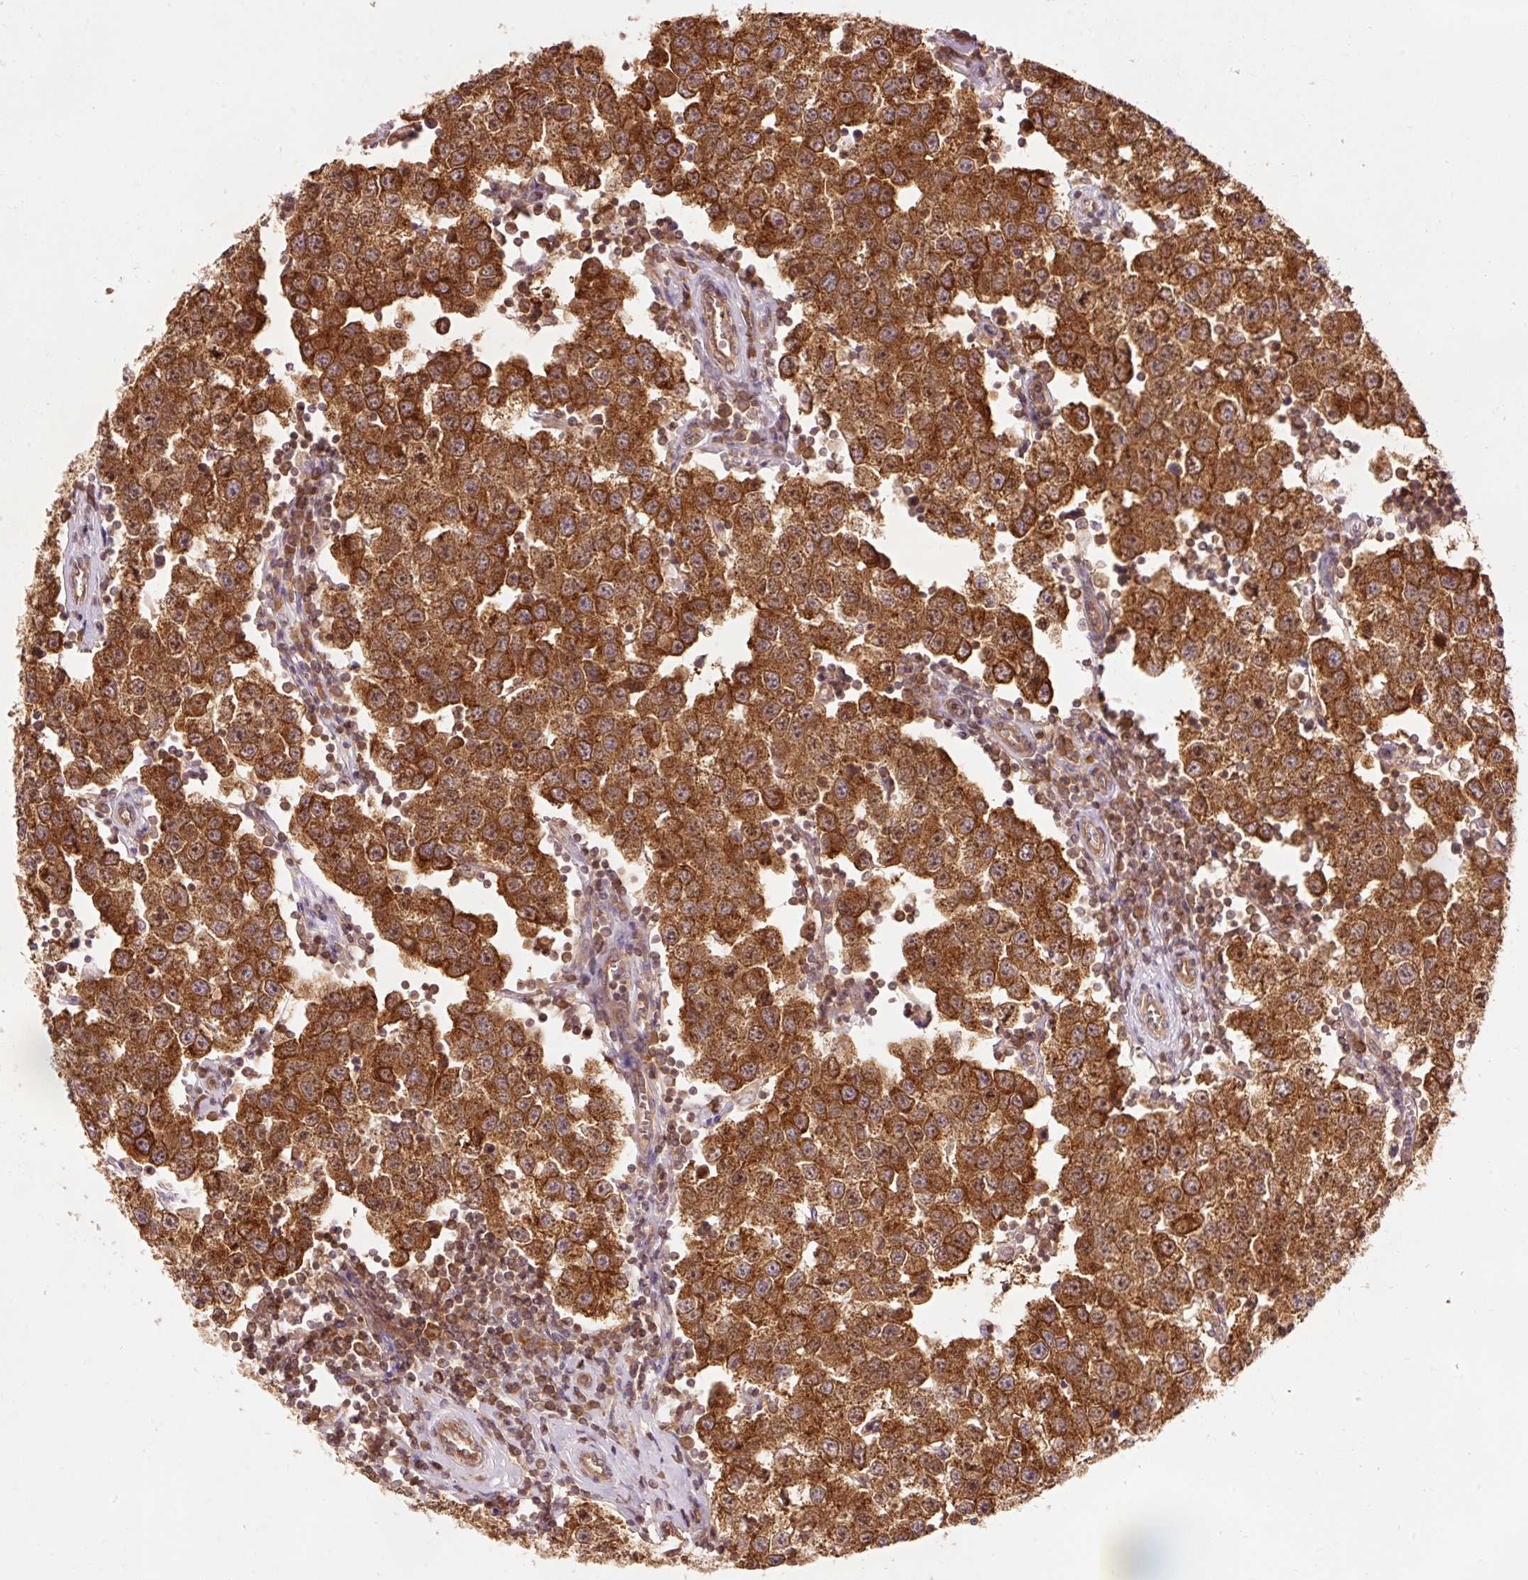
{"staining": {"intensity": "strong", "quantity": ">75%", "location": "cytoplasmic/membranous"}, "tissue": "testis cancer", "cell_type": "Tumor cells", "image_type": "cancer", "snomed": [{"axis": "morphology", "description": "Seminoma, NOS"}, {"axis": "topography", "description": "Testis"}], "caption": "Brown immunohistochemical staining in human testis cancer (seminoma) demonstrates strong cytoplasmic/membranous expression in approximately >75% of tumor cells. (Stains: DAB in brown, nuclei in blue, Microscopy: brightfield microscopy at high magnification).", "gene": "PDAP1", "patient": {"sex": "male", "age": 34}}